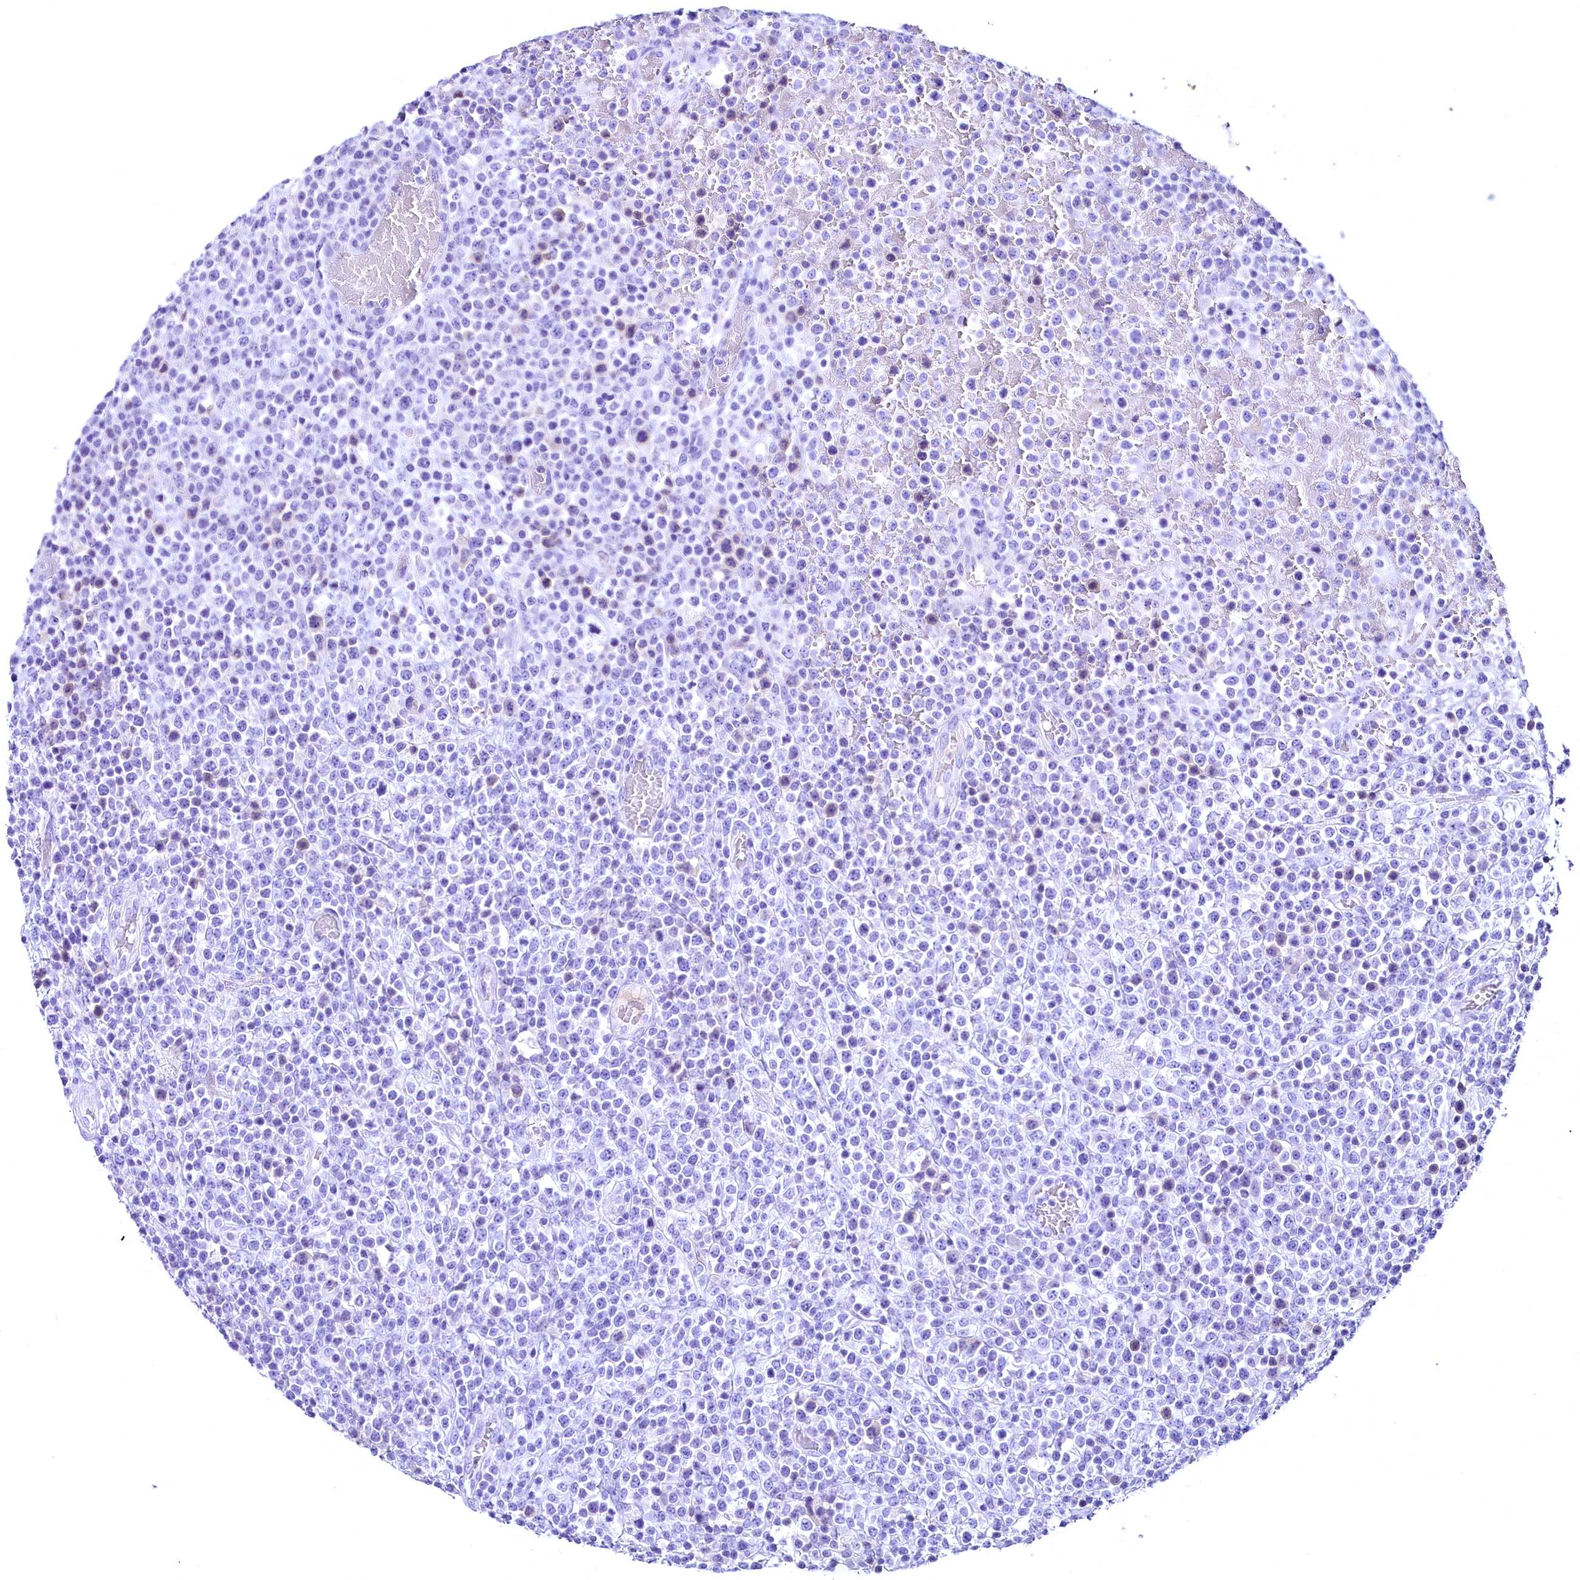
{"staining": {"intensity": "negative", "quantity": "none", "location": "none"}, "tissue": "lymphoma", "cell_type": "Tumor cells", "image_type": "cancer", "snomed": [{"axis": "morphology", "description": "Malignant lymphoma, non-Hodgkin's type, High grade"}, {"axis": "topography", "description": "Colon"}], "caption": "This photomicrograph is of lymphoma stained with IHC to label a protein in brown with the nuclei are counter-stained blue. There is no expression in tumor cells.", "gene": "SKIDA1", "patient": {"sex": "female", "age": 53}}